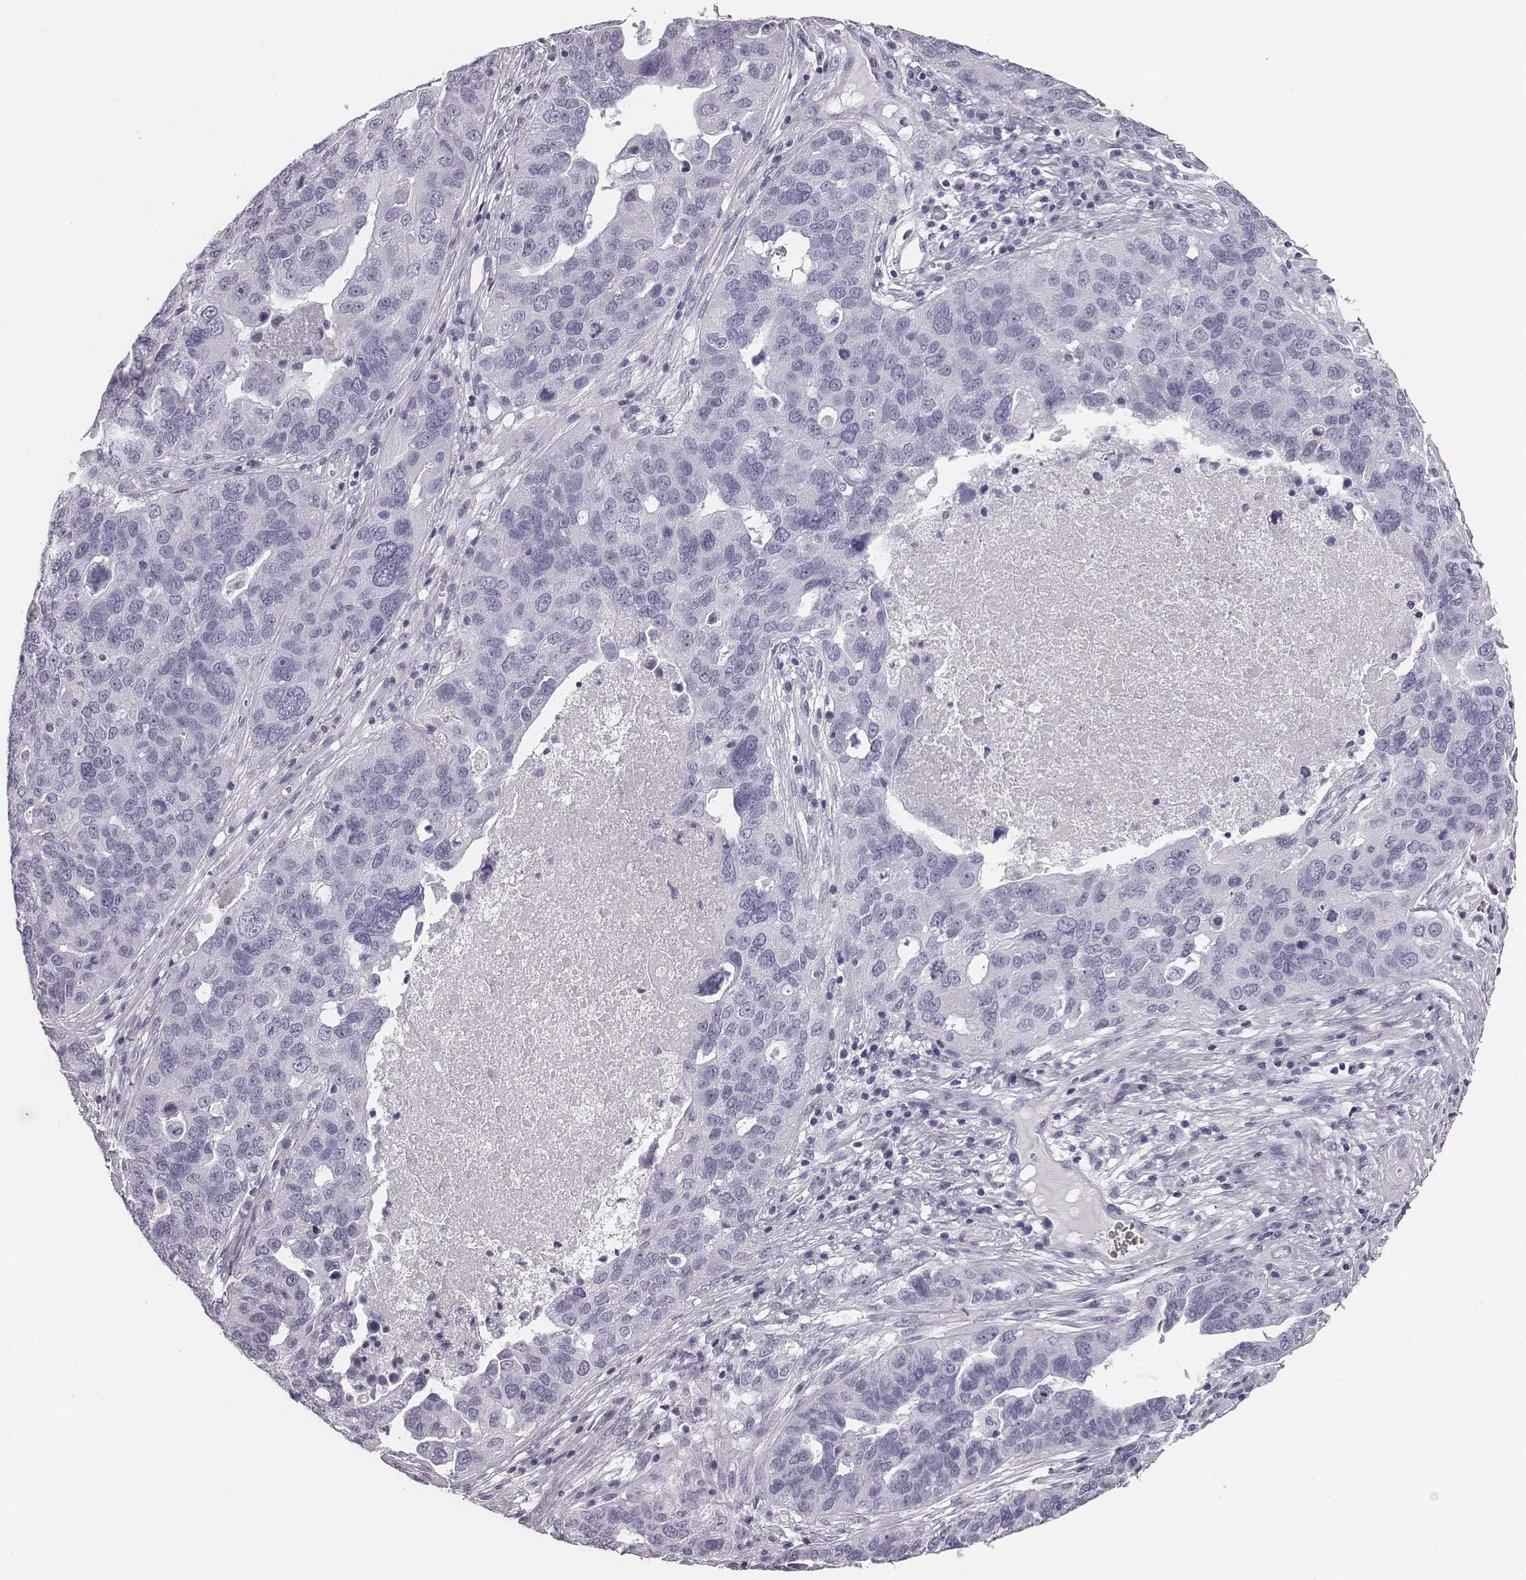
{"staining": {"intensity": "negative", "quantity": "none", "location": "none"}, "tissue": "ovarian cancer", "cell_type": "Tumor cells", "image_type": "cancer", "snomed": [{"axis": "morphology", "description": "Carcinoma, endometroid"}, {"axis": "topography", "description": "Soft tissue"}, {"axis": "topography", "description": "Ovary"}], "caption": "Immunohistochemistry (IHC) image of ovarian cancer (endometroid carcinoma) stained for a protein (brown), which exhibits no positivity in tumor cells.", "gene": "HBZ", "patient": {"sex": "female", "age": 52}}